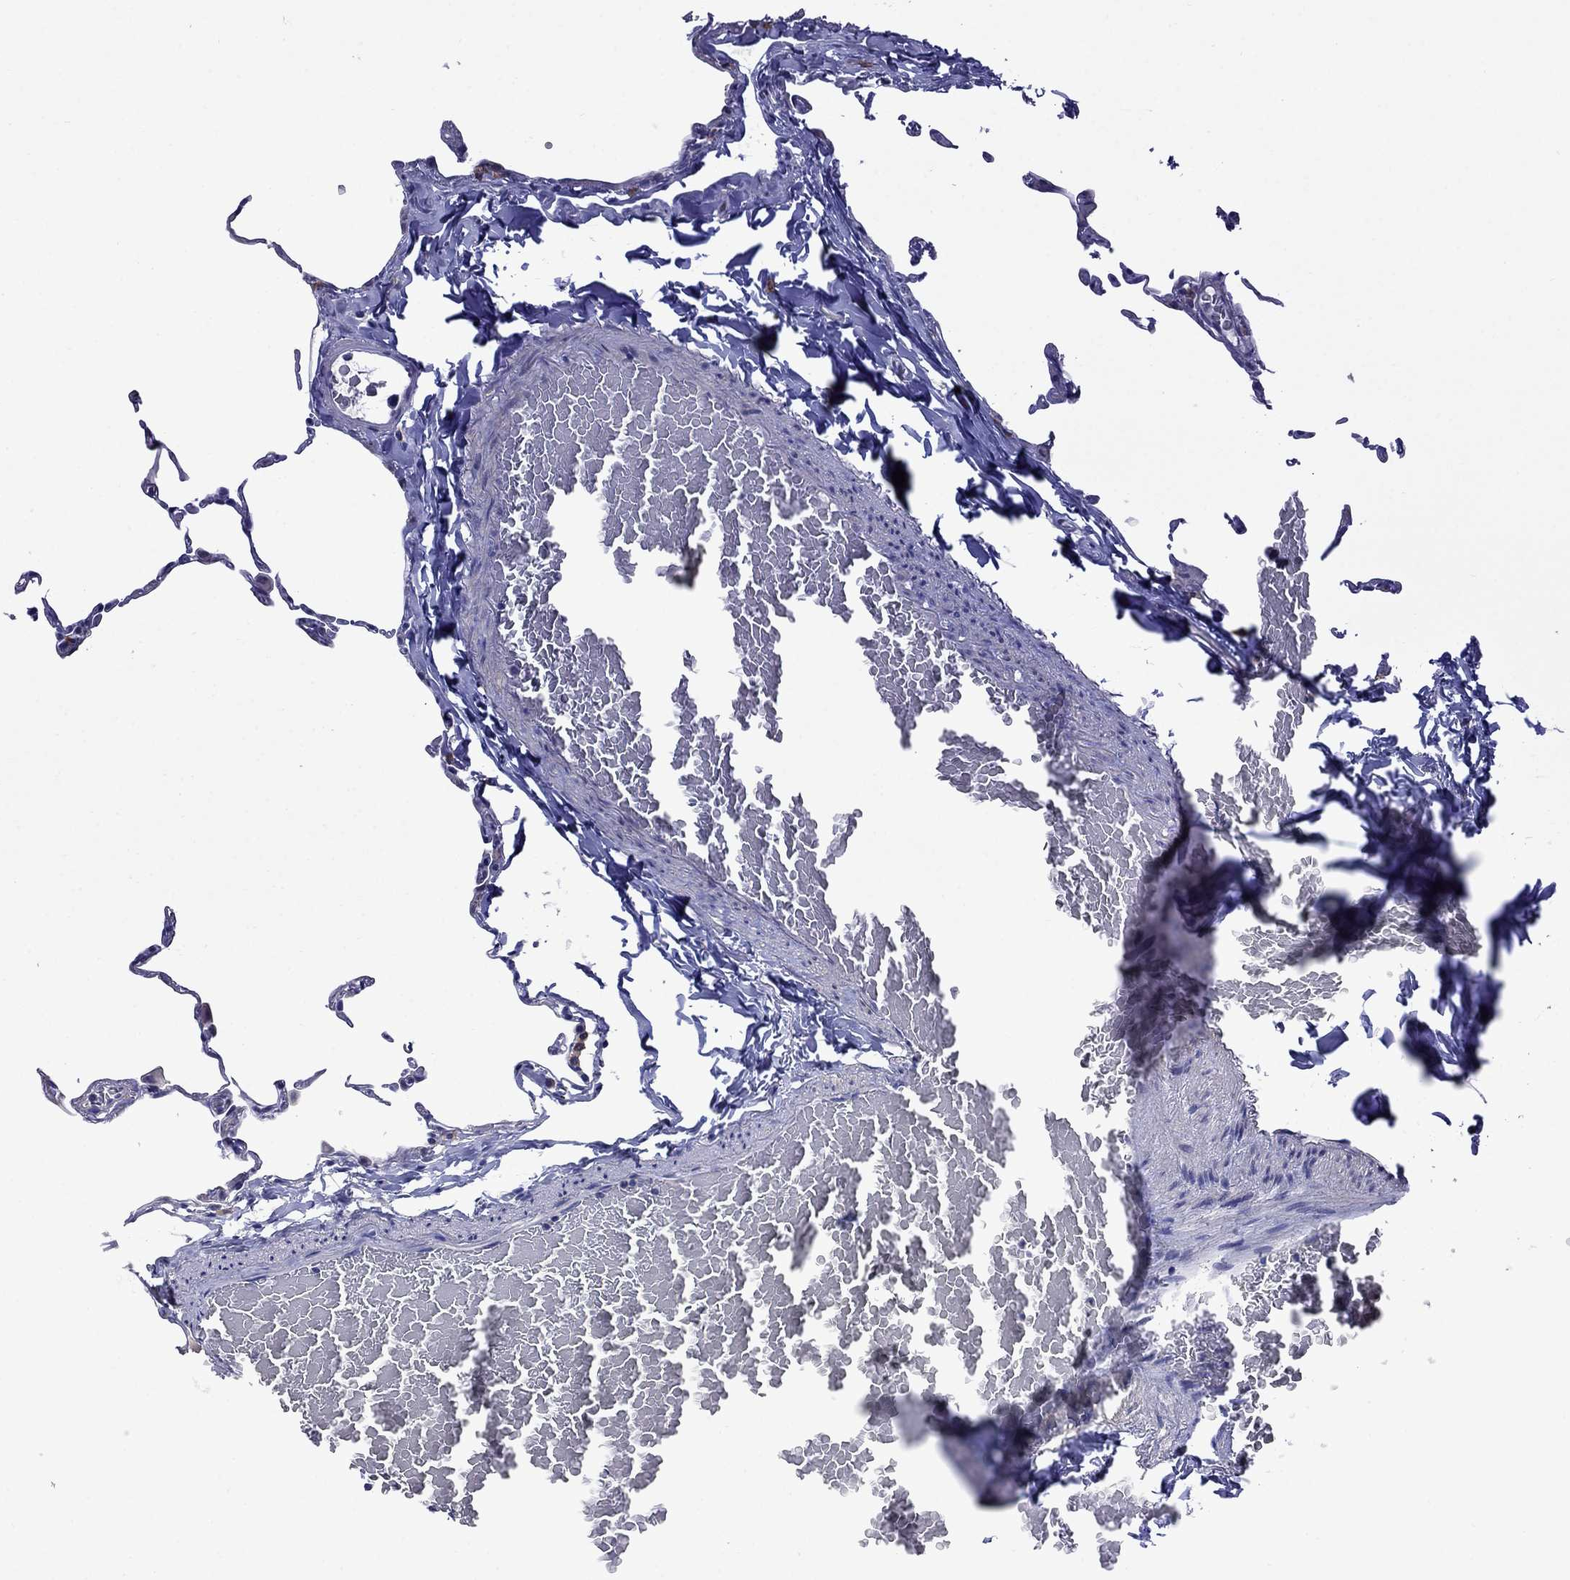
{"staining": {"intensity": "negative", "quantity": "none", "location": "none"}, "tissue": "lung", "cell_type": "Alveolar cells", "image_type": "normal", "snomed": [{"axis": "morphology", "description": "Normal tissue, NOS"}, {"axis": "topography", "description": "Lung"}], "caption": "IHC histopathology image of benign lung: human lung stained with DAB demonstrates no significant protein positivity in alveolar cells.", "gene": "STAR", "patient": {"sex": "female", "age": 57}}